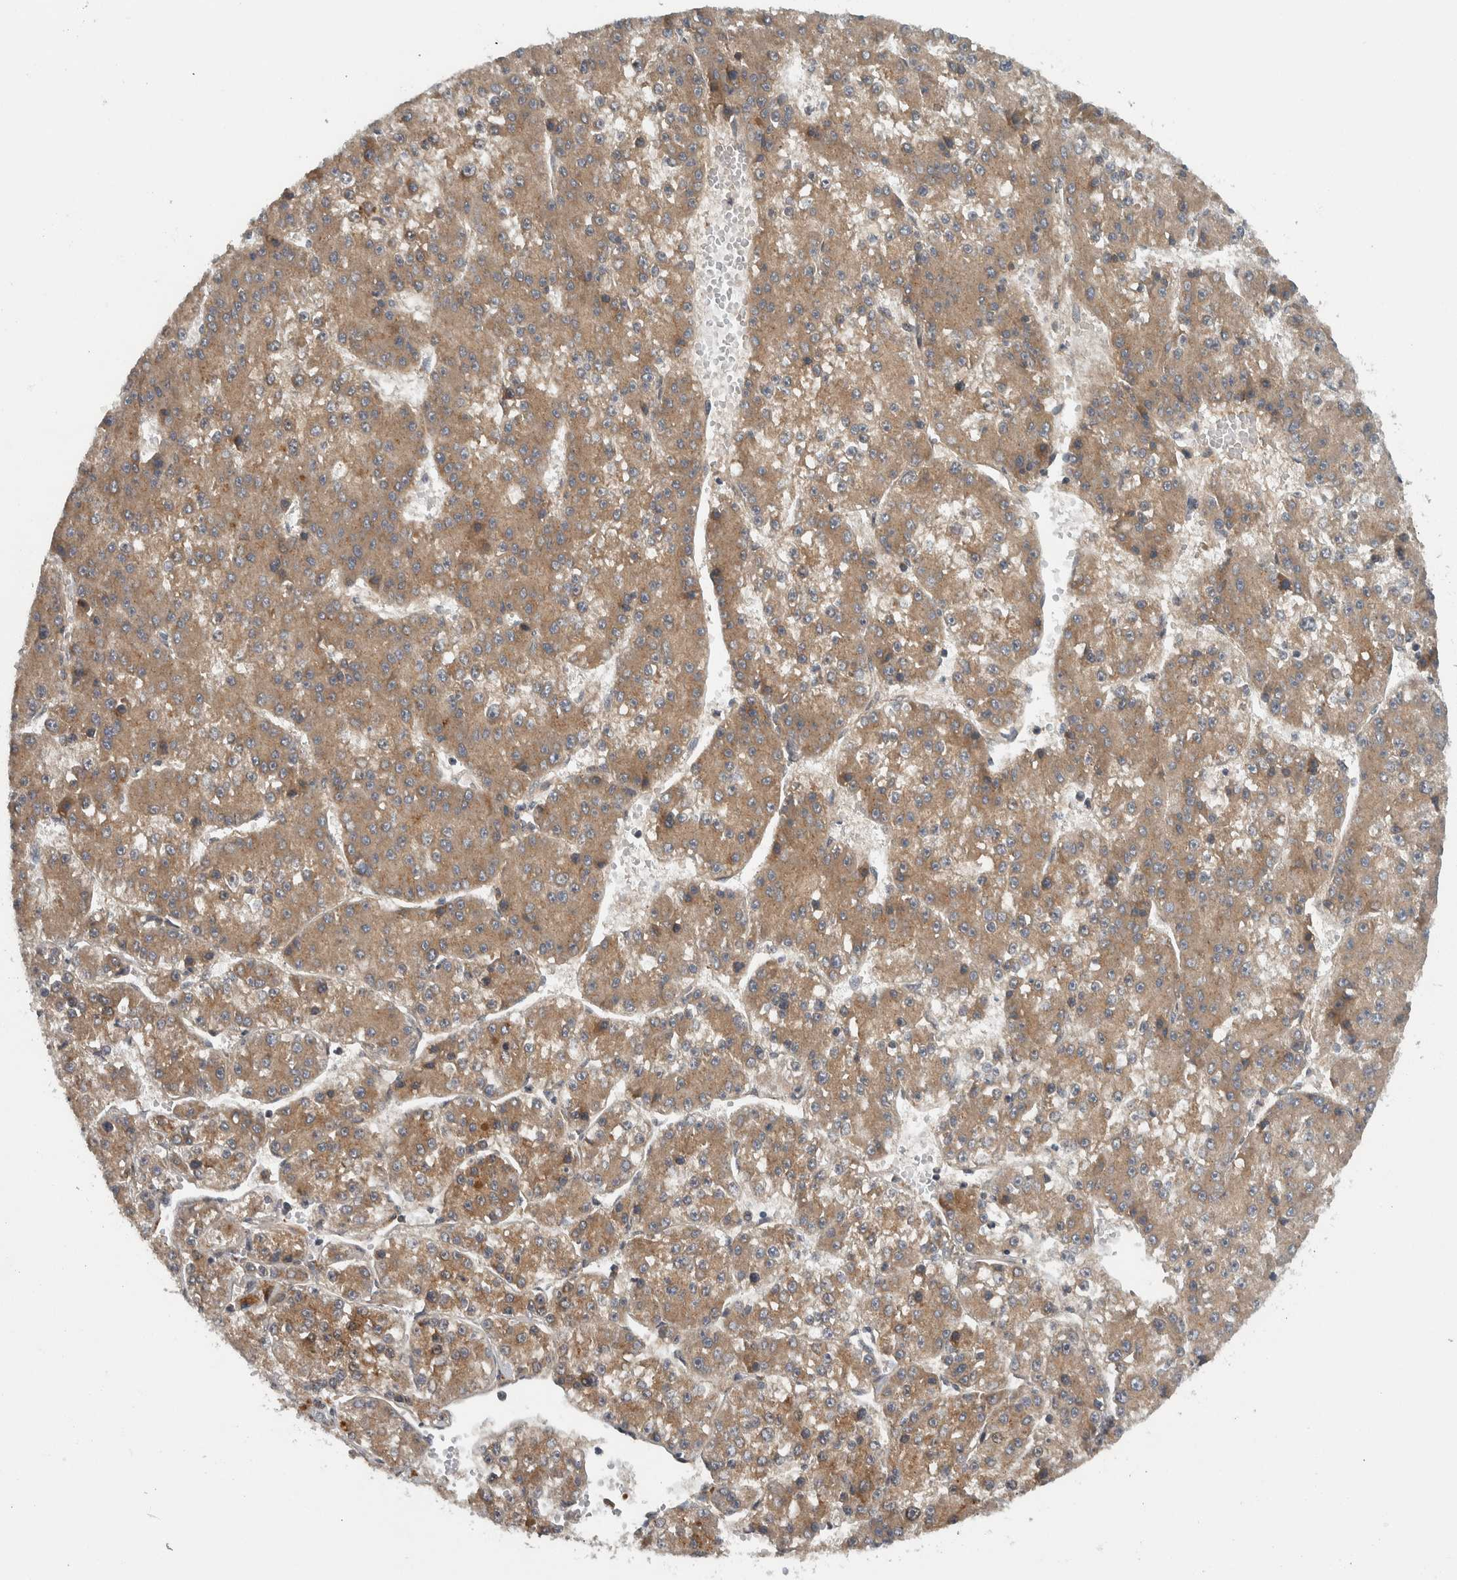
{"staining": {"intensity": "moderate", "quantity": ">75%", "location": "cytoplasmic/membranous"}, "tissue": "liver cancer", "cell_type": "Tumor cells", "image_type": "cancer", "snomed": [{"axis": "morphology", "description": "Carcinoma, Hepatocellular, NOS"}, {"axis": "topography", "description": "Liver"}], "caption": "Hepatocellular carcinoma (liver) stained for a protein shows moderate cytoplasmic/membranous positivity in tumor cells.", "gene": "LBHD1", "patient": {"sex": "female", "age": 73}}